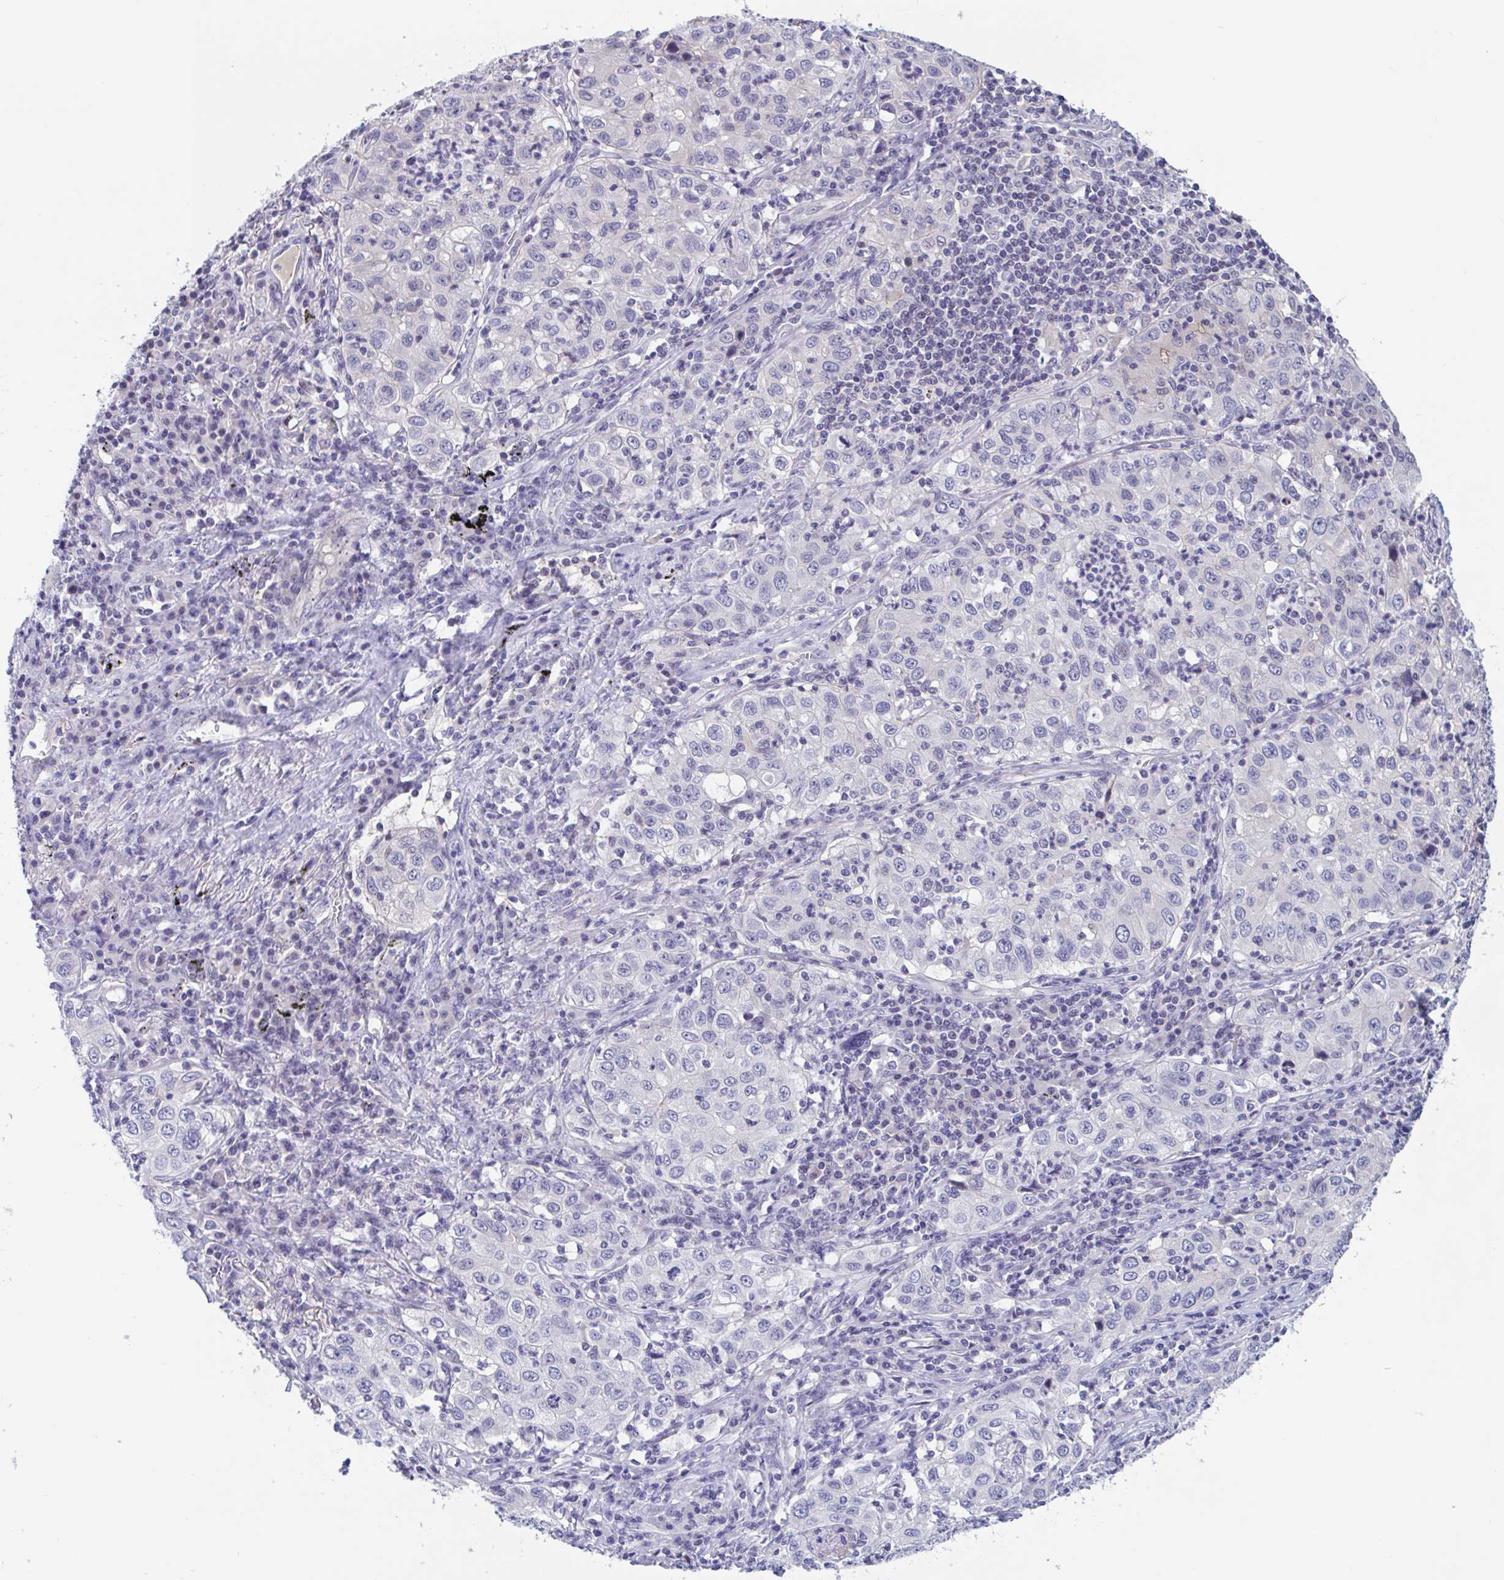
{"staining": {"intensity": "negative", "quantity": "none", "location": "none"}, "tissue": "lung cancer", "cell_type": "Tumor cells", "image_type": "cancer", "snomed": [{"axis": "morphology", "description": "Squamous cell carcinoma, NOS"}, {"axis": "topography", "description": "Lung"}], "caption": "The immunohistochemistry (IHC) photomicrograph has no significant positivity in tumor cells of lung cancer (squamous cell carcinoma) tissue.", "gene": "UNKL", "patient": {"sex": "male", "age": 71}}